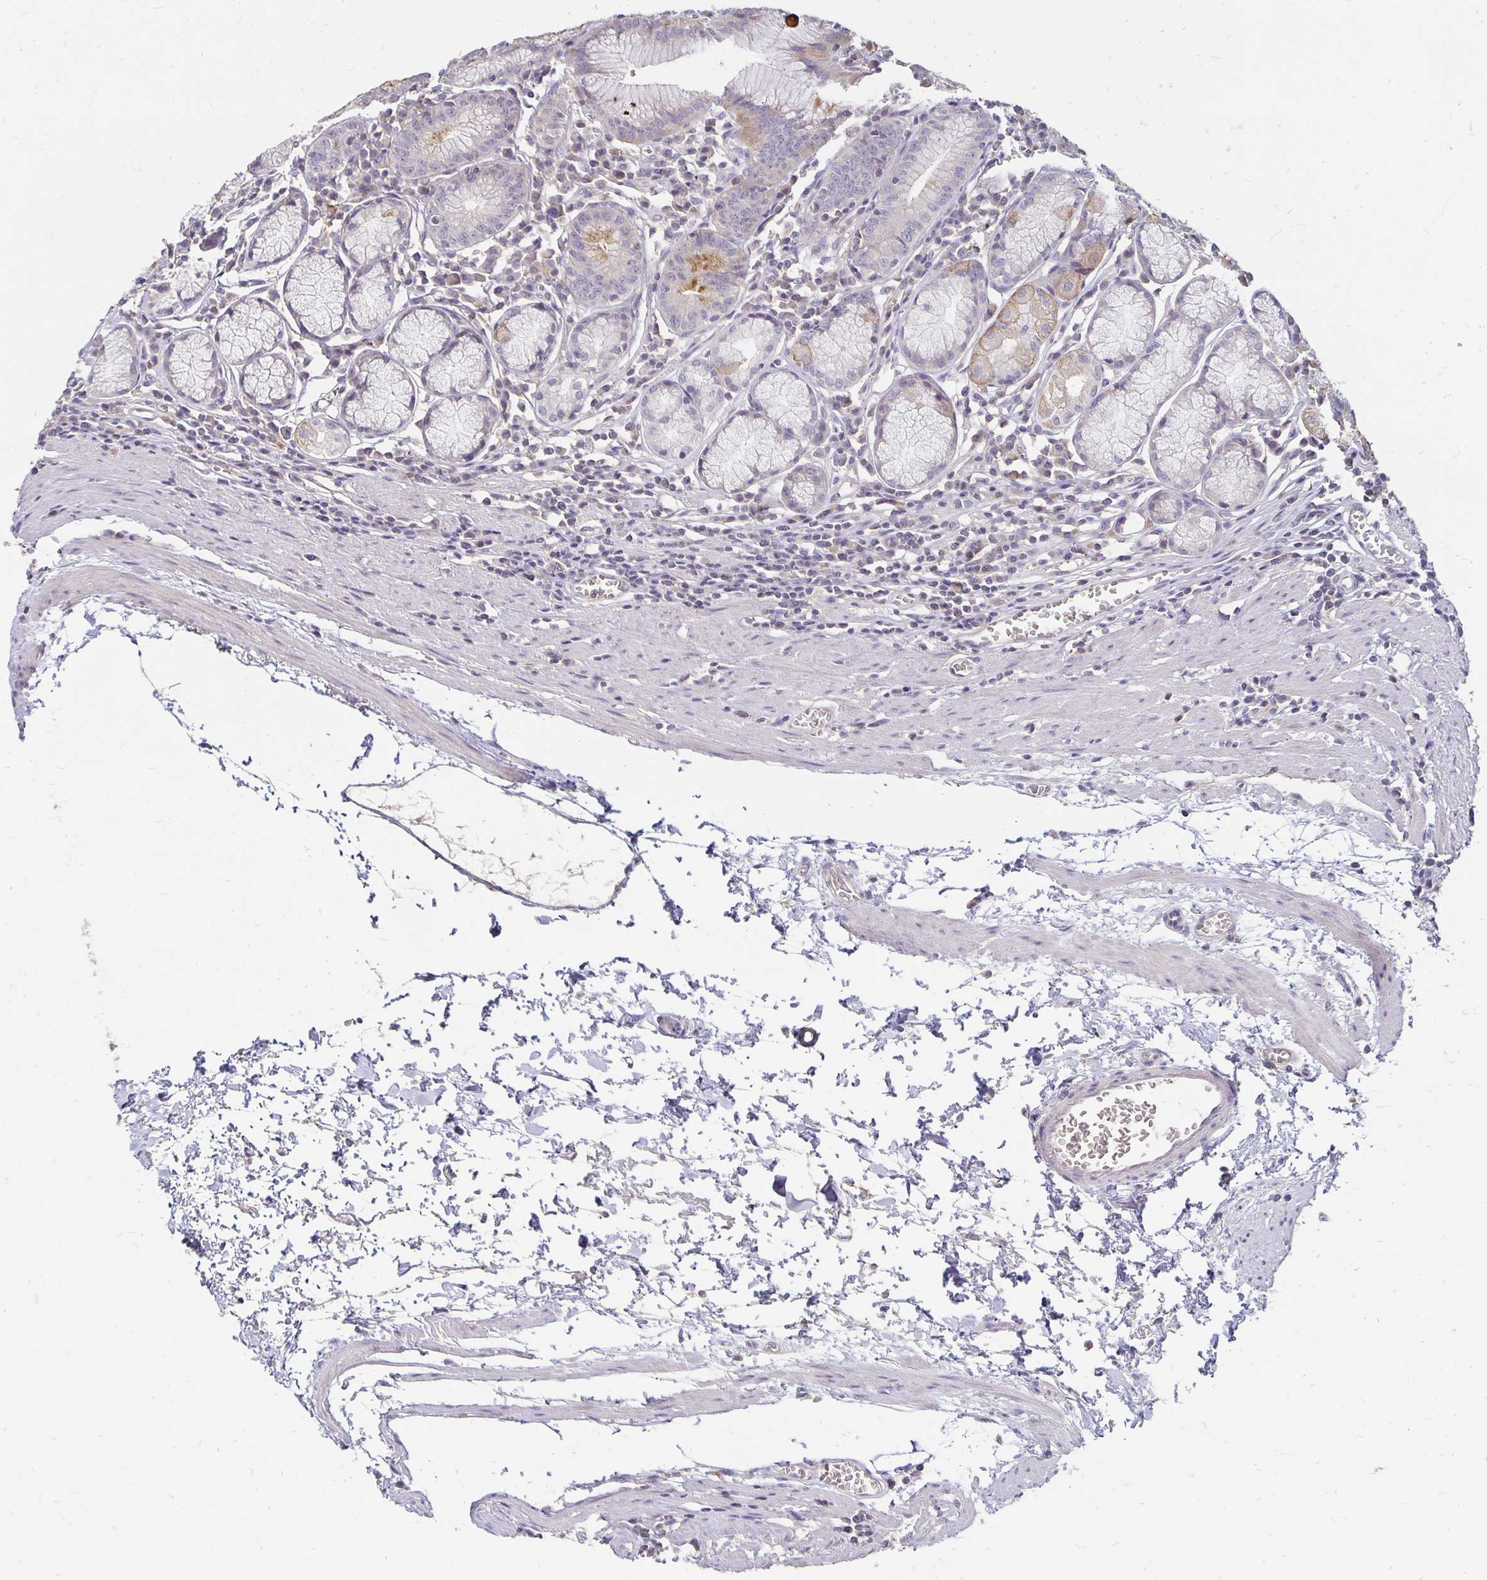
{"staining": {"intensity": "moderate", "quantity": "<25%", "location": "cytoplasmic/membranous"}, "tissue": "stomach", "cell_type": "Glandular cells", "image_type": "normal", "snomed": [{"axis": "morphology", "description": "Normal tissue, NOS"}, {"axis": "topography", "description": "Stomach"}], "caption": "A histopathology image of stomach stained for a protein exhibits moderate cytoplasmic/membranous brown staining in glandular cells.", "gene": "CST6", "patient": {"sex": "male", "age": 55}}